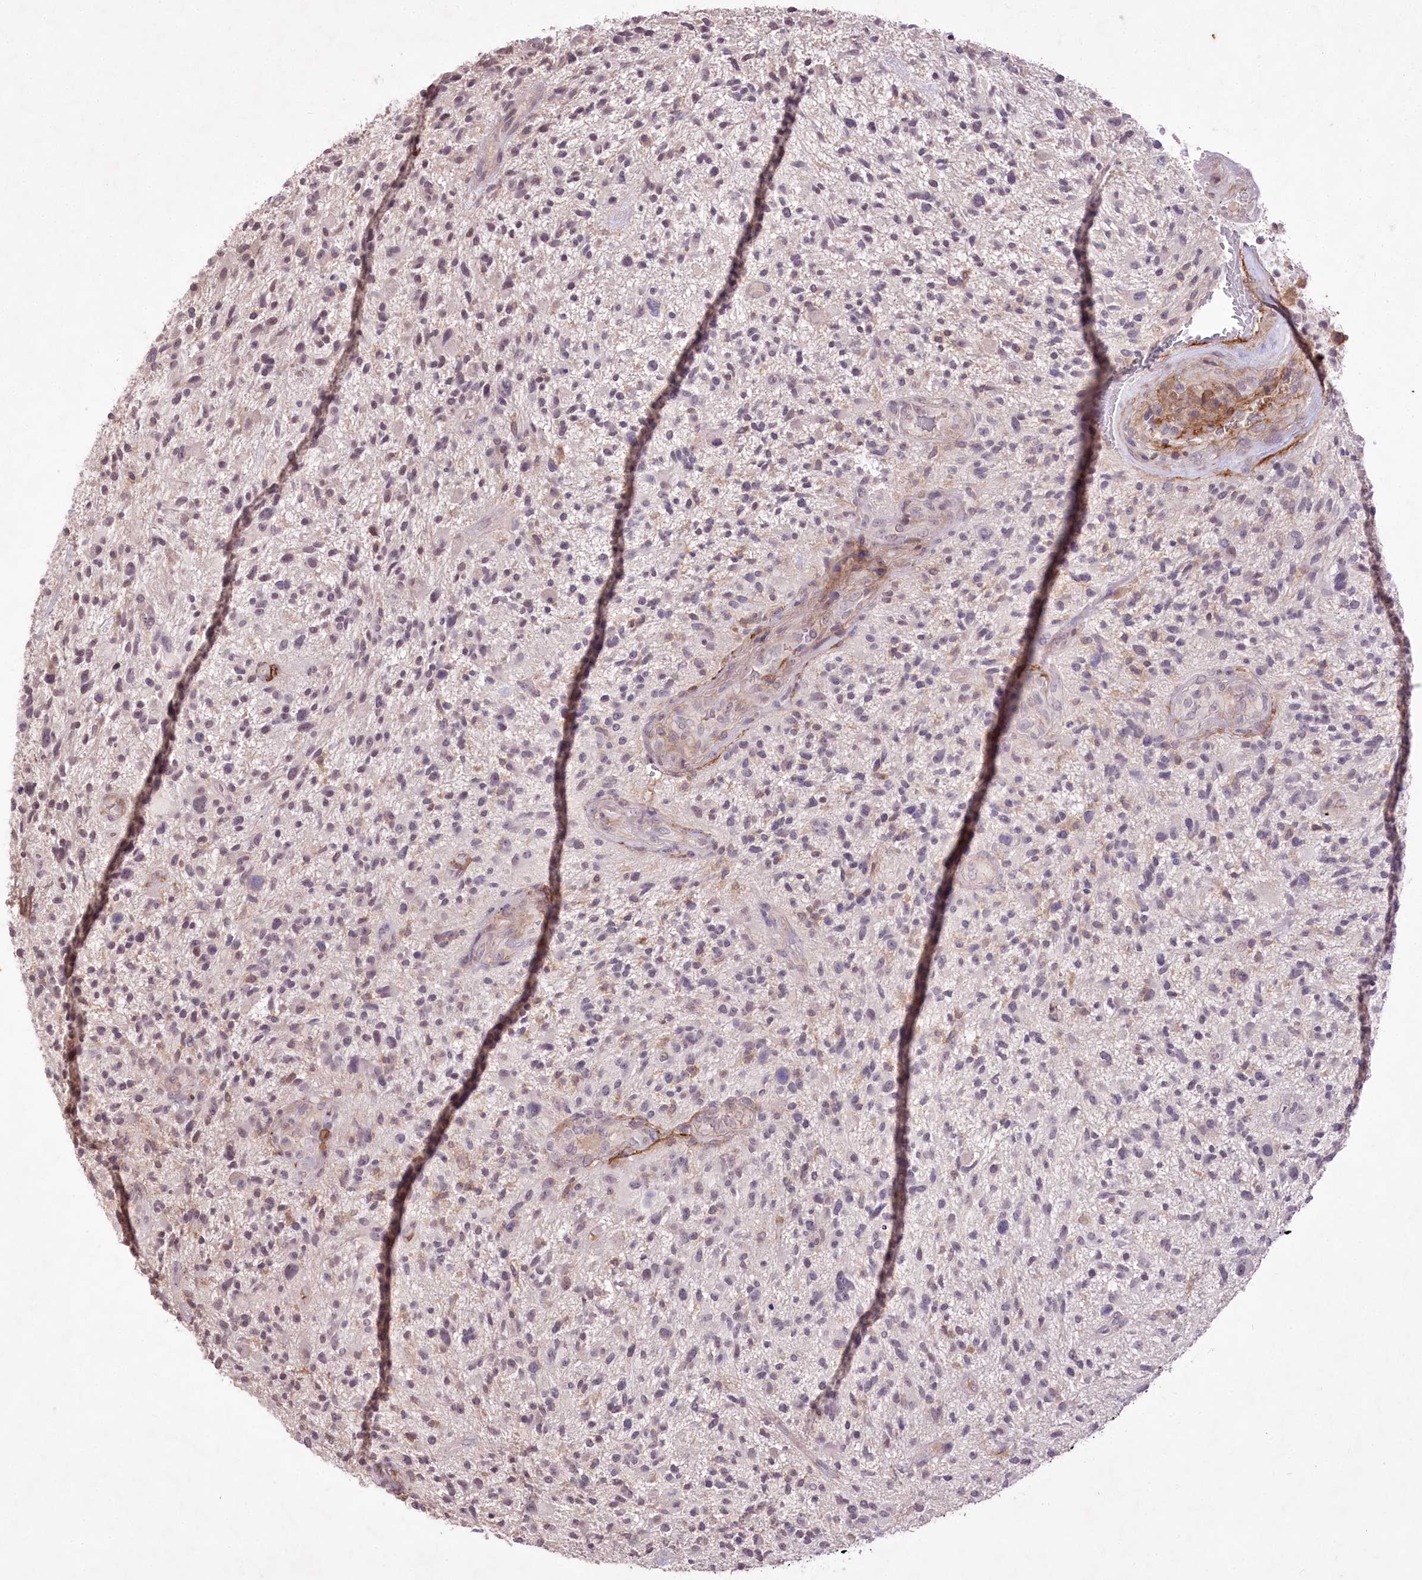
{"staining": {"intensity": "negative", "quantity": "none", "location": "none"}, "tissue": "glioma", "cell_type": "Tumor cells", "image_type": "cancer", "snomed": [{"axis": "morphology", "description": "Glioma, malignant, High grade"}, {"axis": "topography", "description": "Brain"}], "caption": "Tumor cells are negative for protein expression in human high-grade glioma (malignant).", "gene": "ENPP1", "patient": {"sex": "male", "age": 47}}